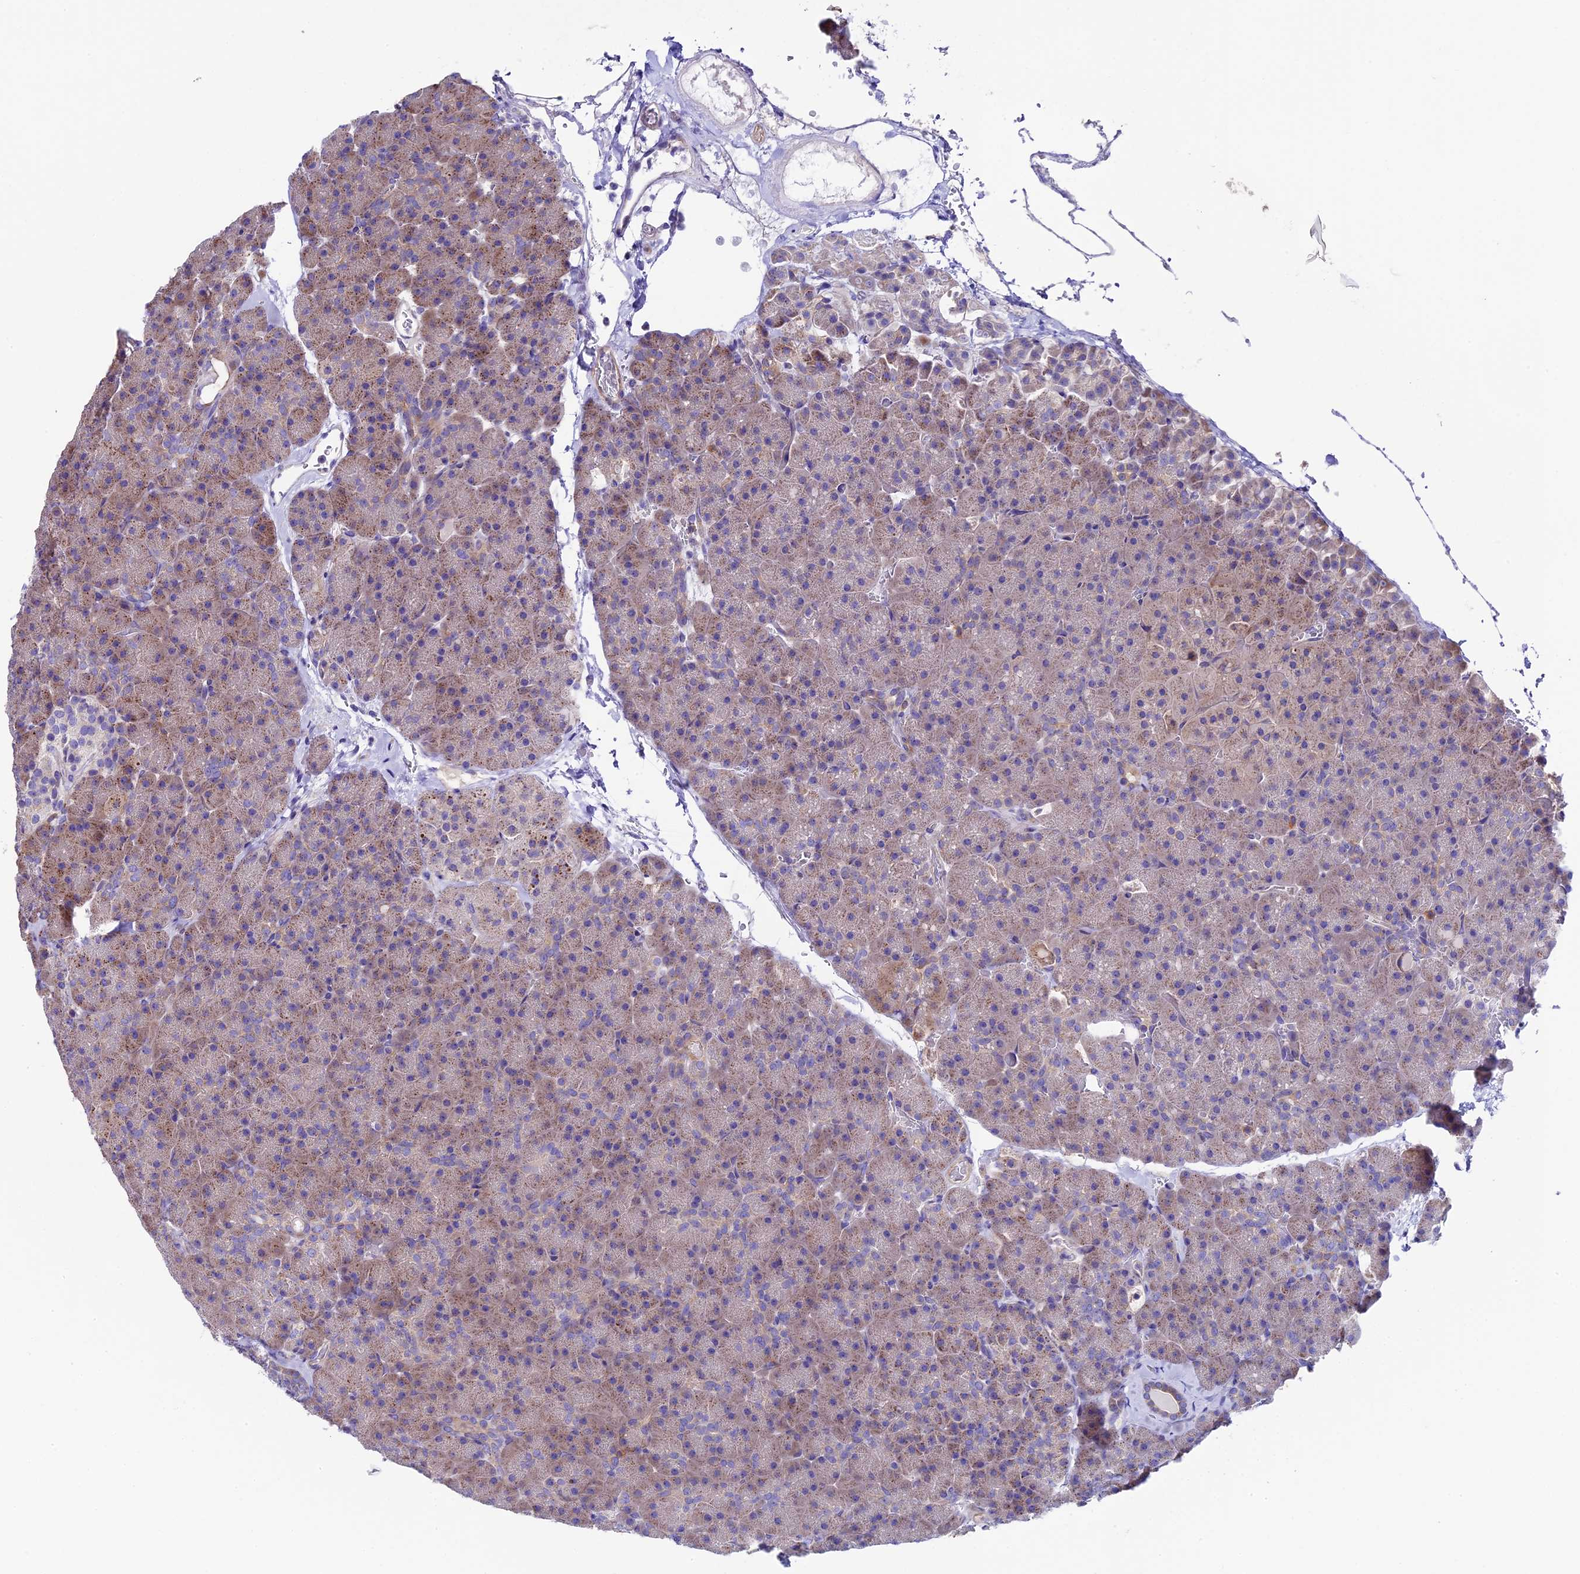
{"staining": {"intensity": "weak", "quantity": ">75%", "location": "cytoplasmic/membranous"}, "tissue": "pancreas", "cell_type": "Exocrine glandular cells", "image_type": "normal", "snomed": [{"axis": "morphology", "description": "Normal tissue, NOS"}, {"axis": "topography", "description": "Pancreas"}], "caption": "High-power microscopy captured an immunohistochemistry (IHC) image of normal pancreas, revealing weak cytoplasmic/membranous staining in approximately >75% of exocrine glandular cells.", "gene": "PIGU", "patient": {"sex": "male", "age": 36}}